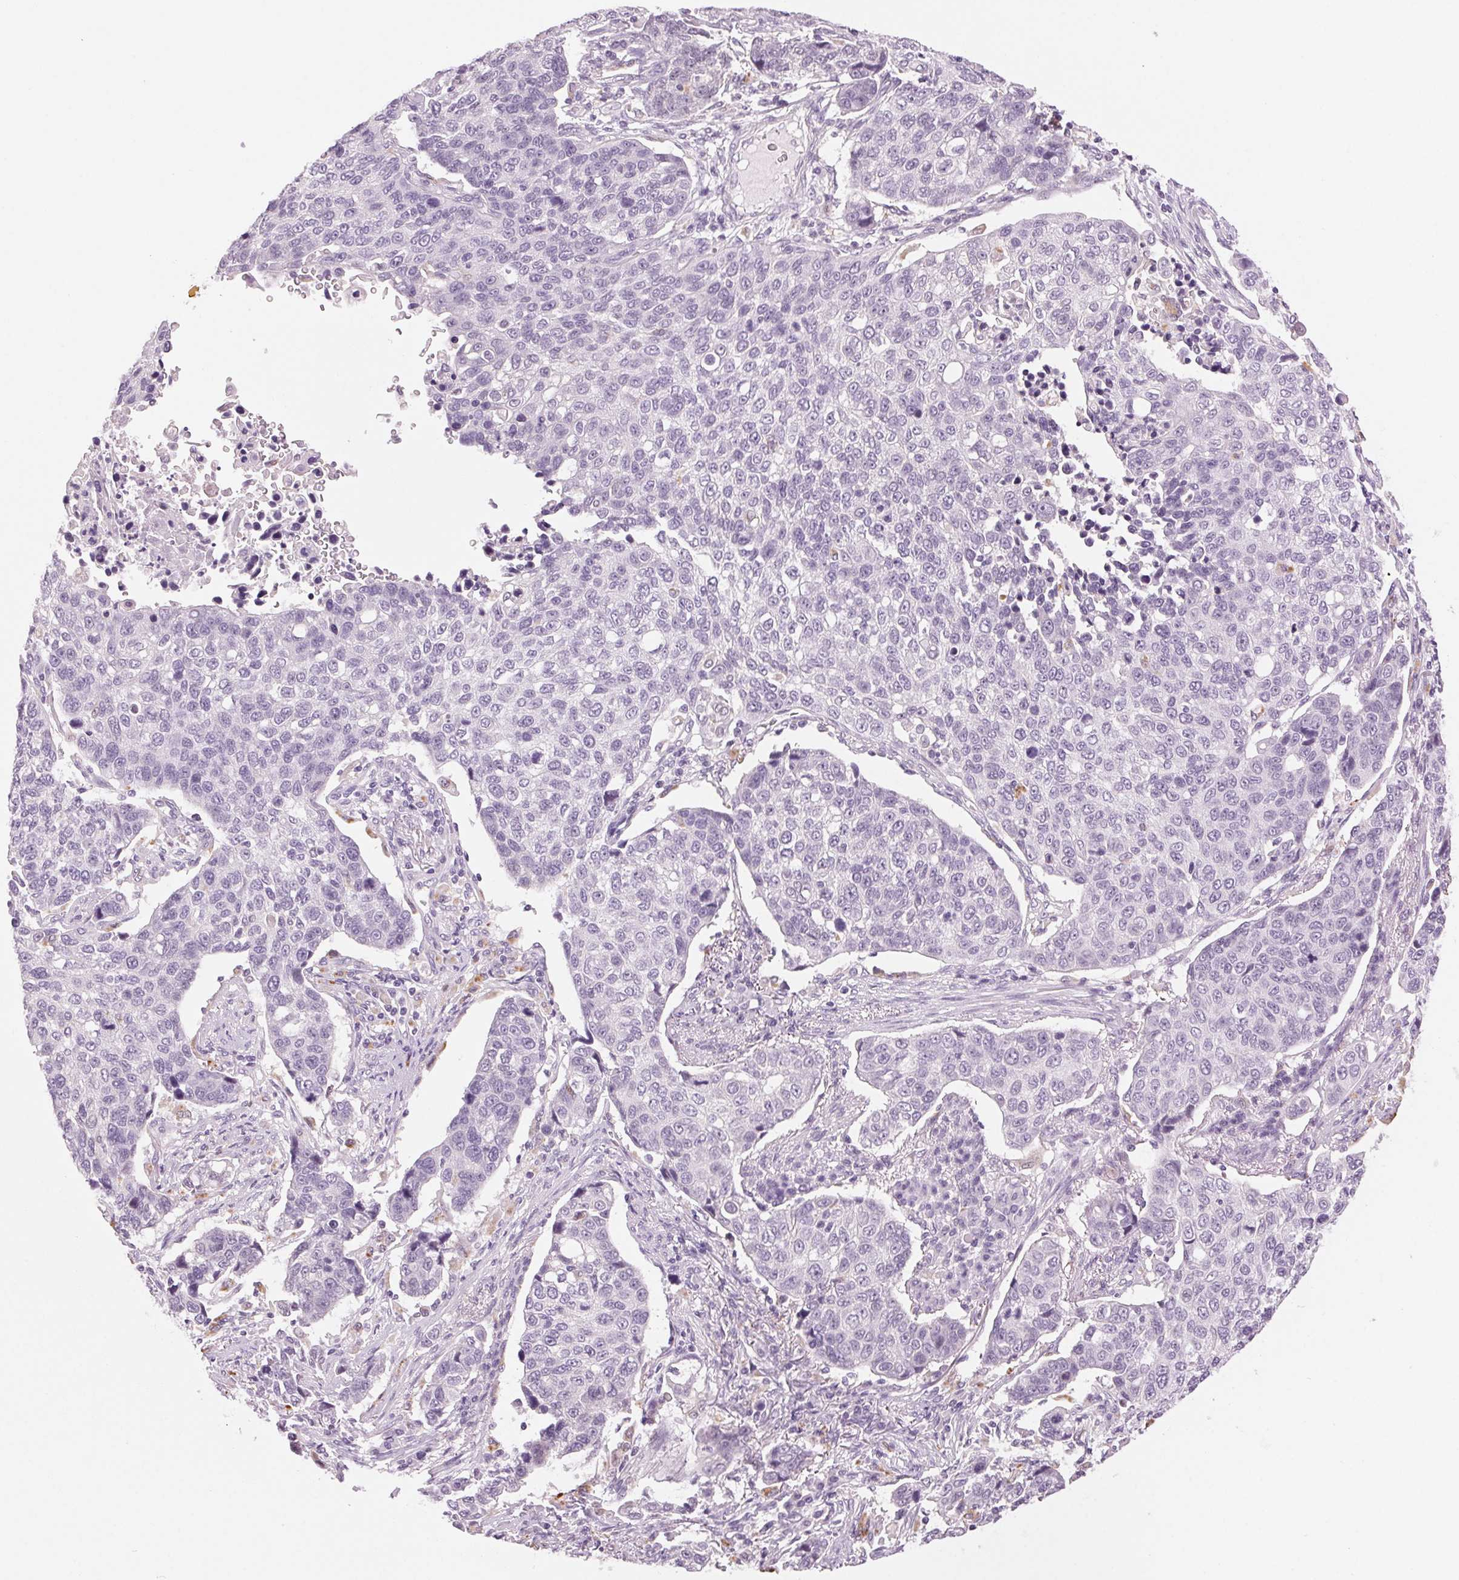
{"staining": {"intensity": "negative", "quantity": "none", "location": "none"}, "tissue": "lung cancer", "cell_type": "Tumor cells", "image_type": "cancer", "snomed": [{"axis": "morphology", "description": "Squamous cell carcinoma, NOS"}, {"axis": "topography", "description": "Lymph node"}, {"axis": "topography", "description": "Lung"}], "caption": "Immunohistochemical staining of human lung squamous cell carcinoma demonstrates no significant expression in tumor cells. (DAB (3,3'-diaminobenzidine) immunohistochemistry, high magnification).", "gene": "MPO", "patient": {"sex": "male", "age": 61}}